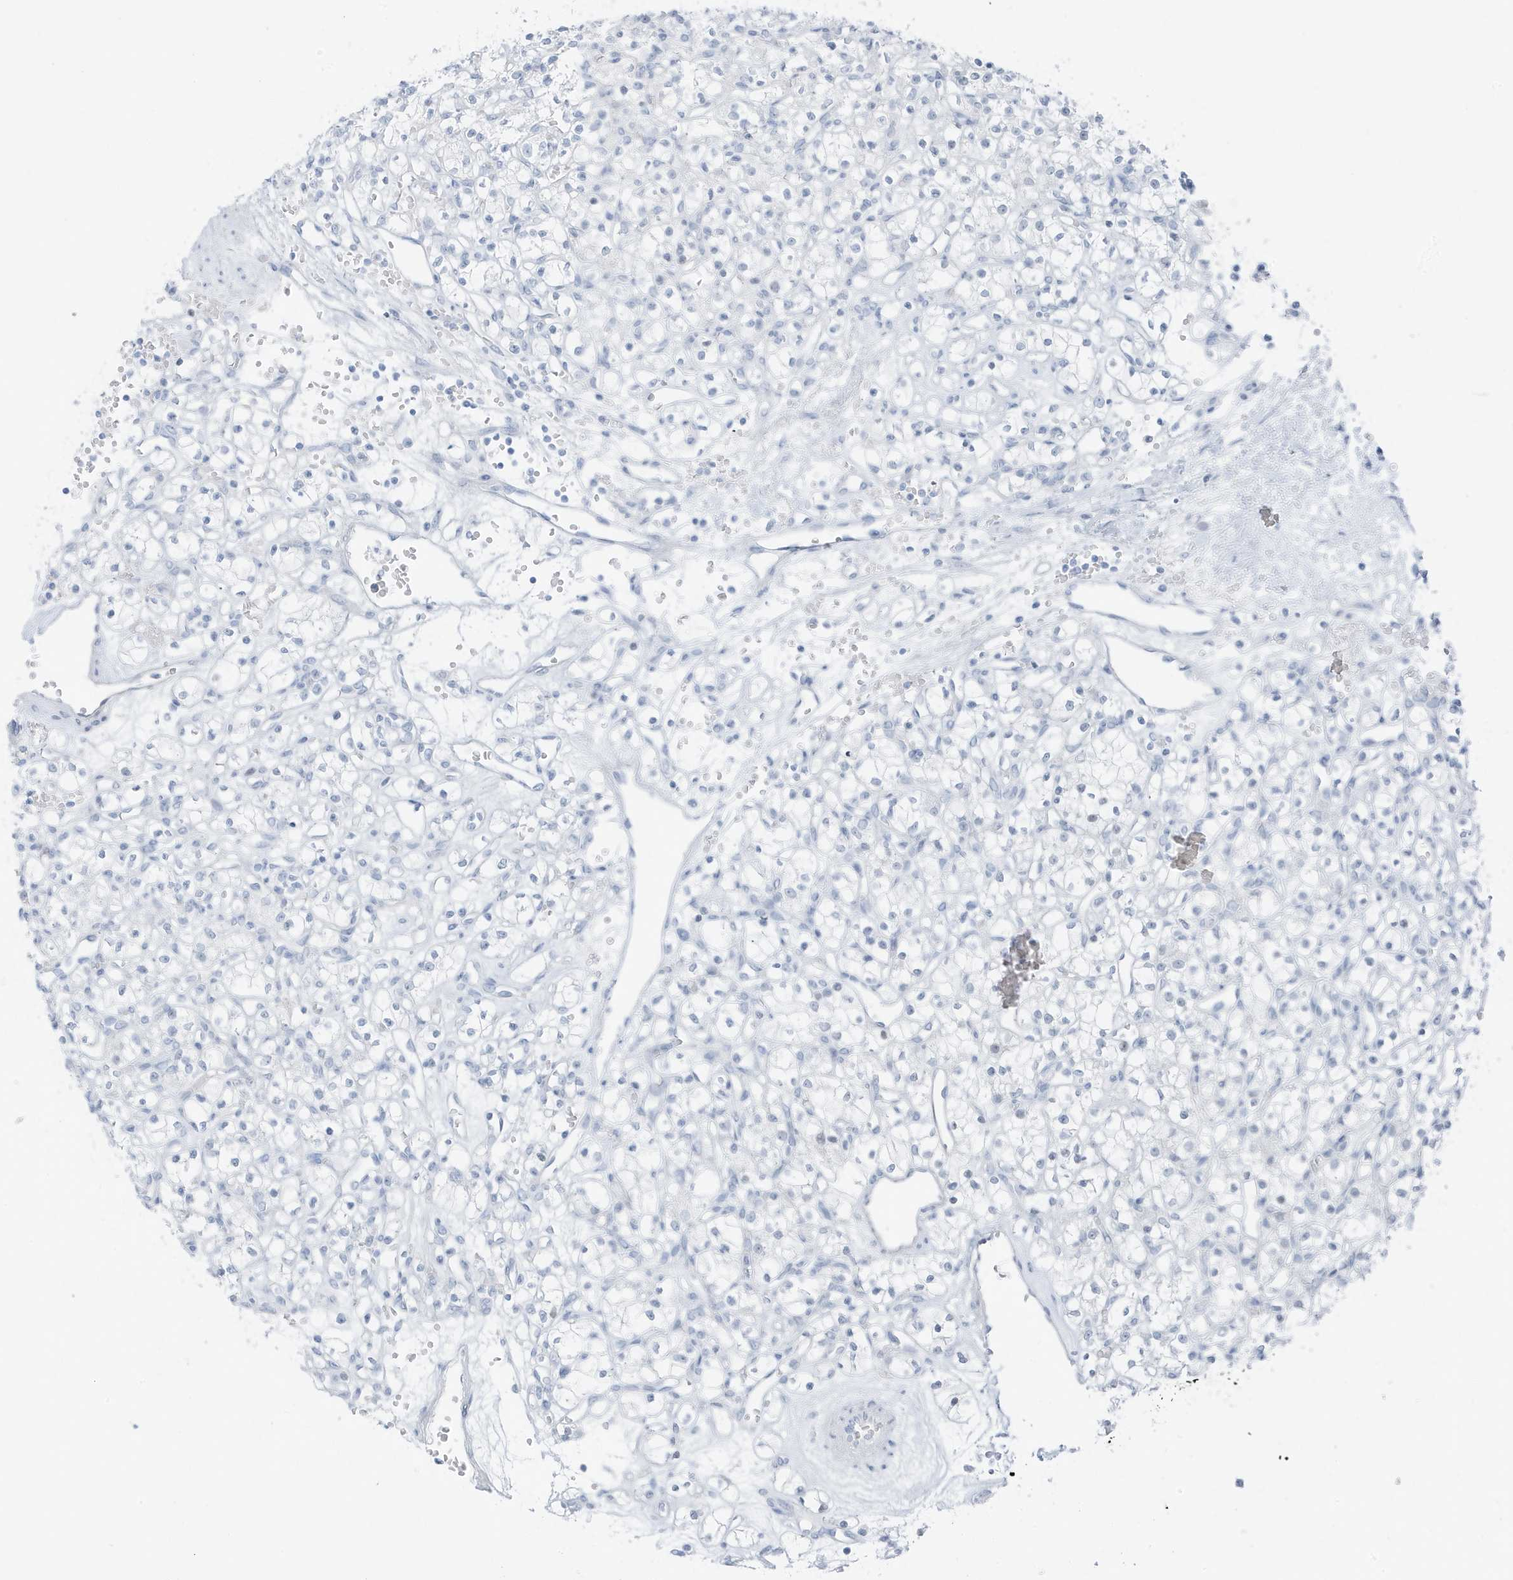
{"staining": {"intensity": "negative", "quantity": "none", "location": "none"}, "tissue": "renal cancer", "cell_type": "Tumor cells", "image_type": "cancer", "snomed": [{"axis": "morphology", "description": "Adenocarcinoma, NOS"}, {"axis": "topography", "description": "Kidney"}], "caption": "Human renal adenocarcinoma stained for a protein using immunohistochemistry (IHC) reveals no positivity in tumor cells.", "gene": "ZFP64", "patient": {"sex": "female", "age": 59}}